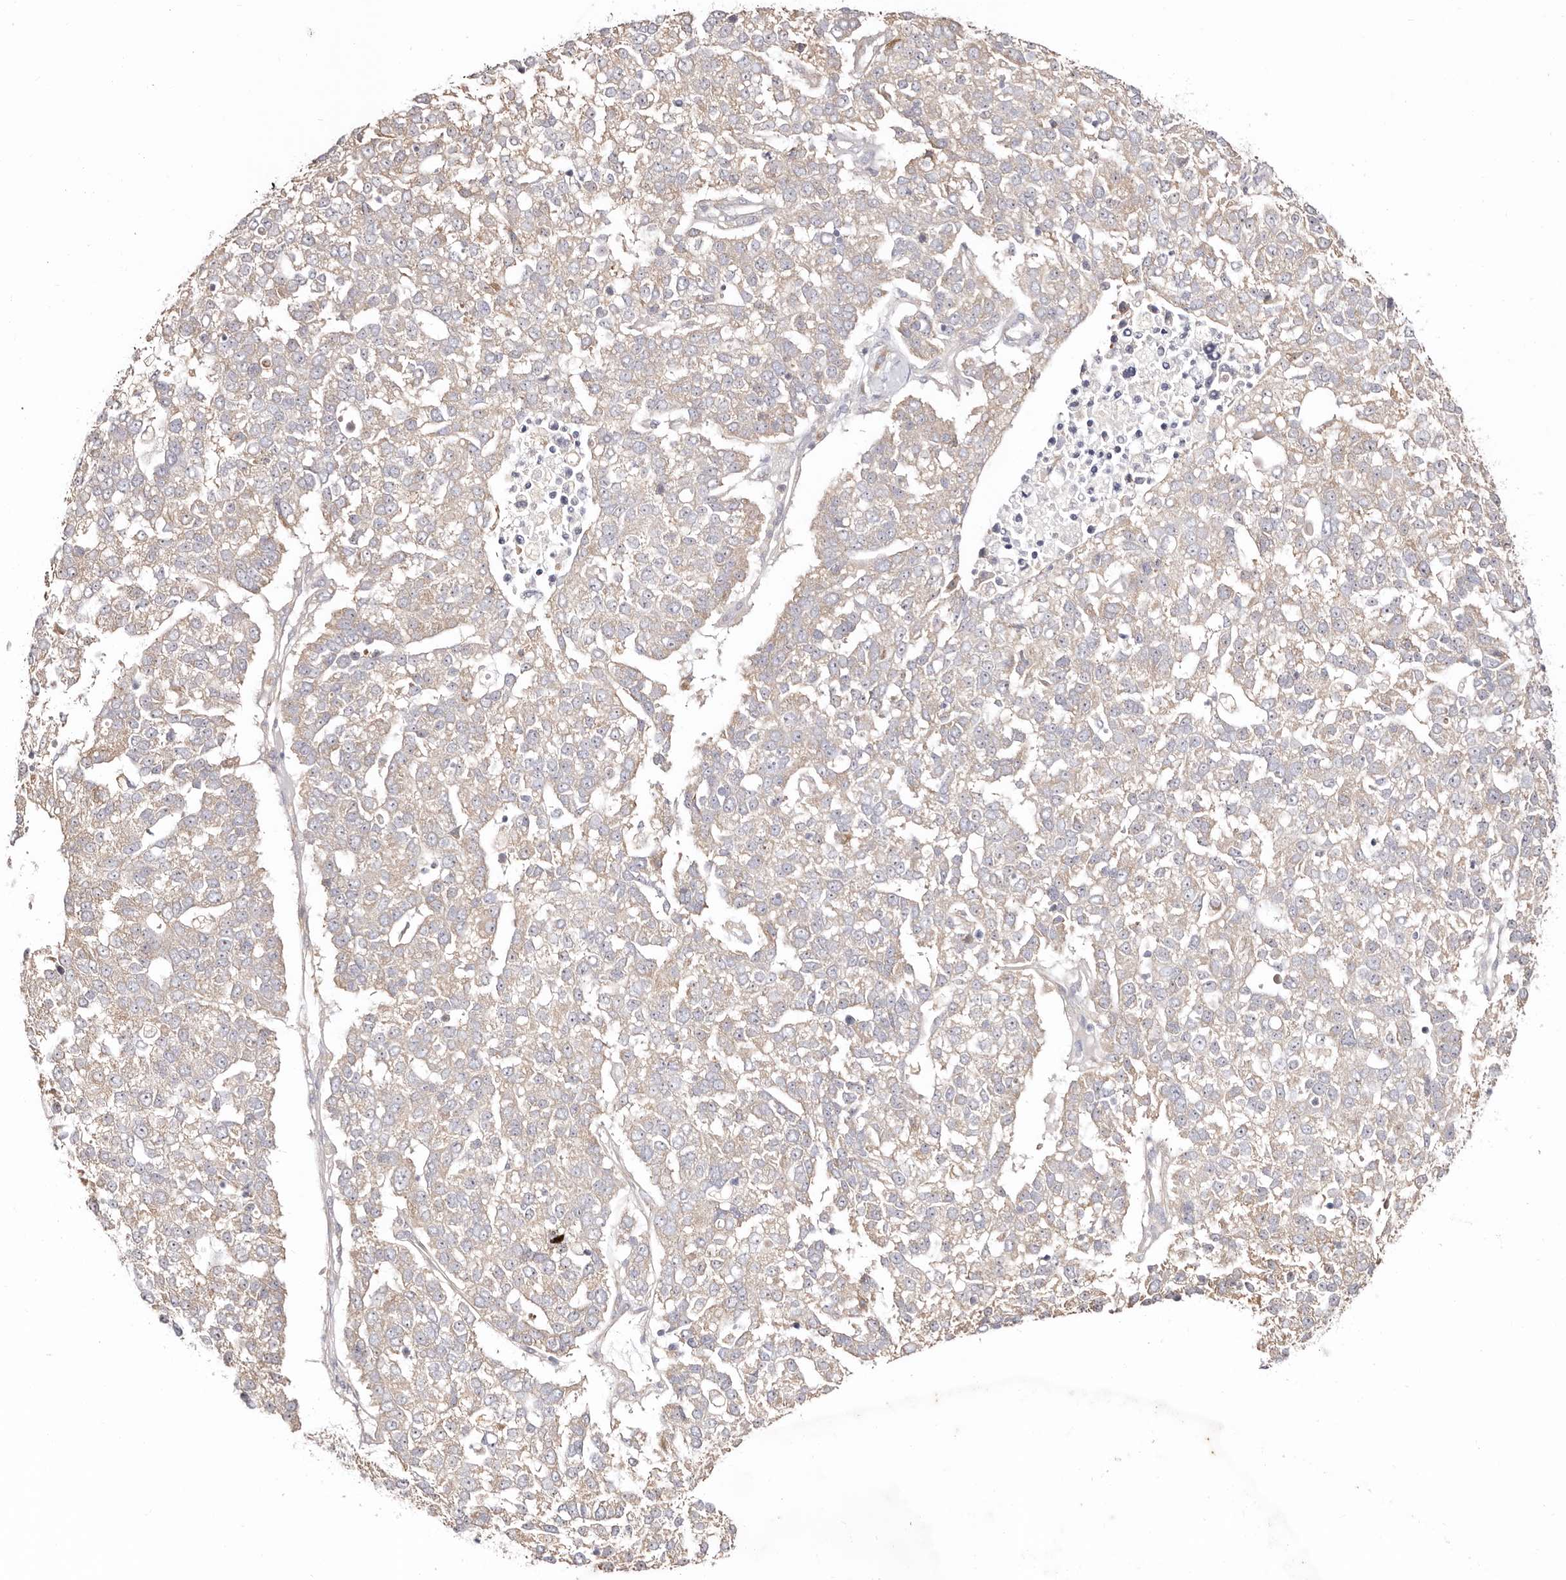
{"staining": {"intensity": "negative", "quantity": "none", "location": "none"}, "tissue": "pancreatic cancer", "cell_type": "Tumor cells", "image_type": "cancer", "snomed": [{"axis": "morphology", "description": "Adenocarcinoma, NOS"}, {"axis": "topography", "description": "Pancreas"}], "caption": "DAB (3,3'-diaminobenzidine) immunohistochemical staining of human pancreatic cancer (adenocarcinoma) exhibits no significant staining in tumor cells.", "gene": "BCL2L15", "patient": {"sex": "female", "age": 61}}